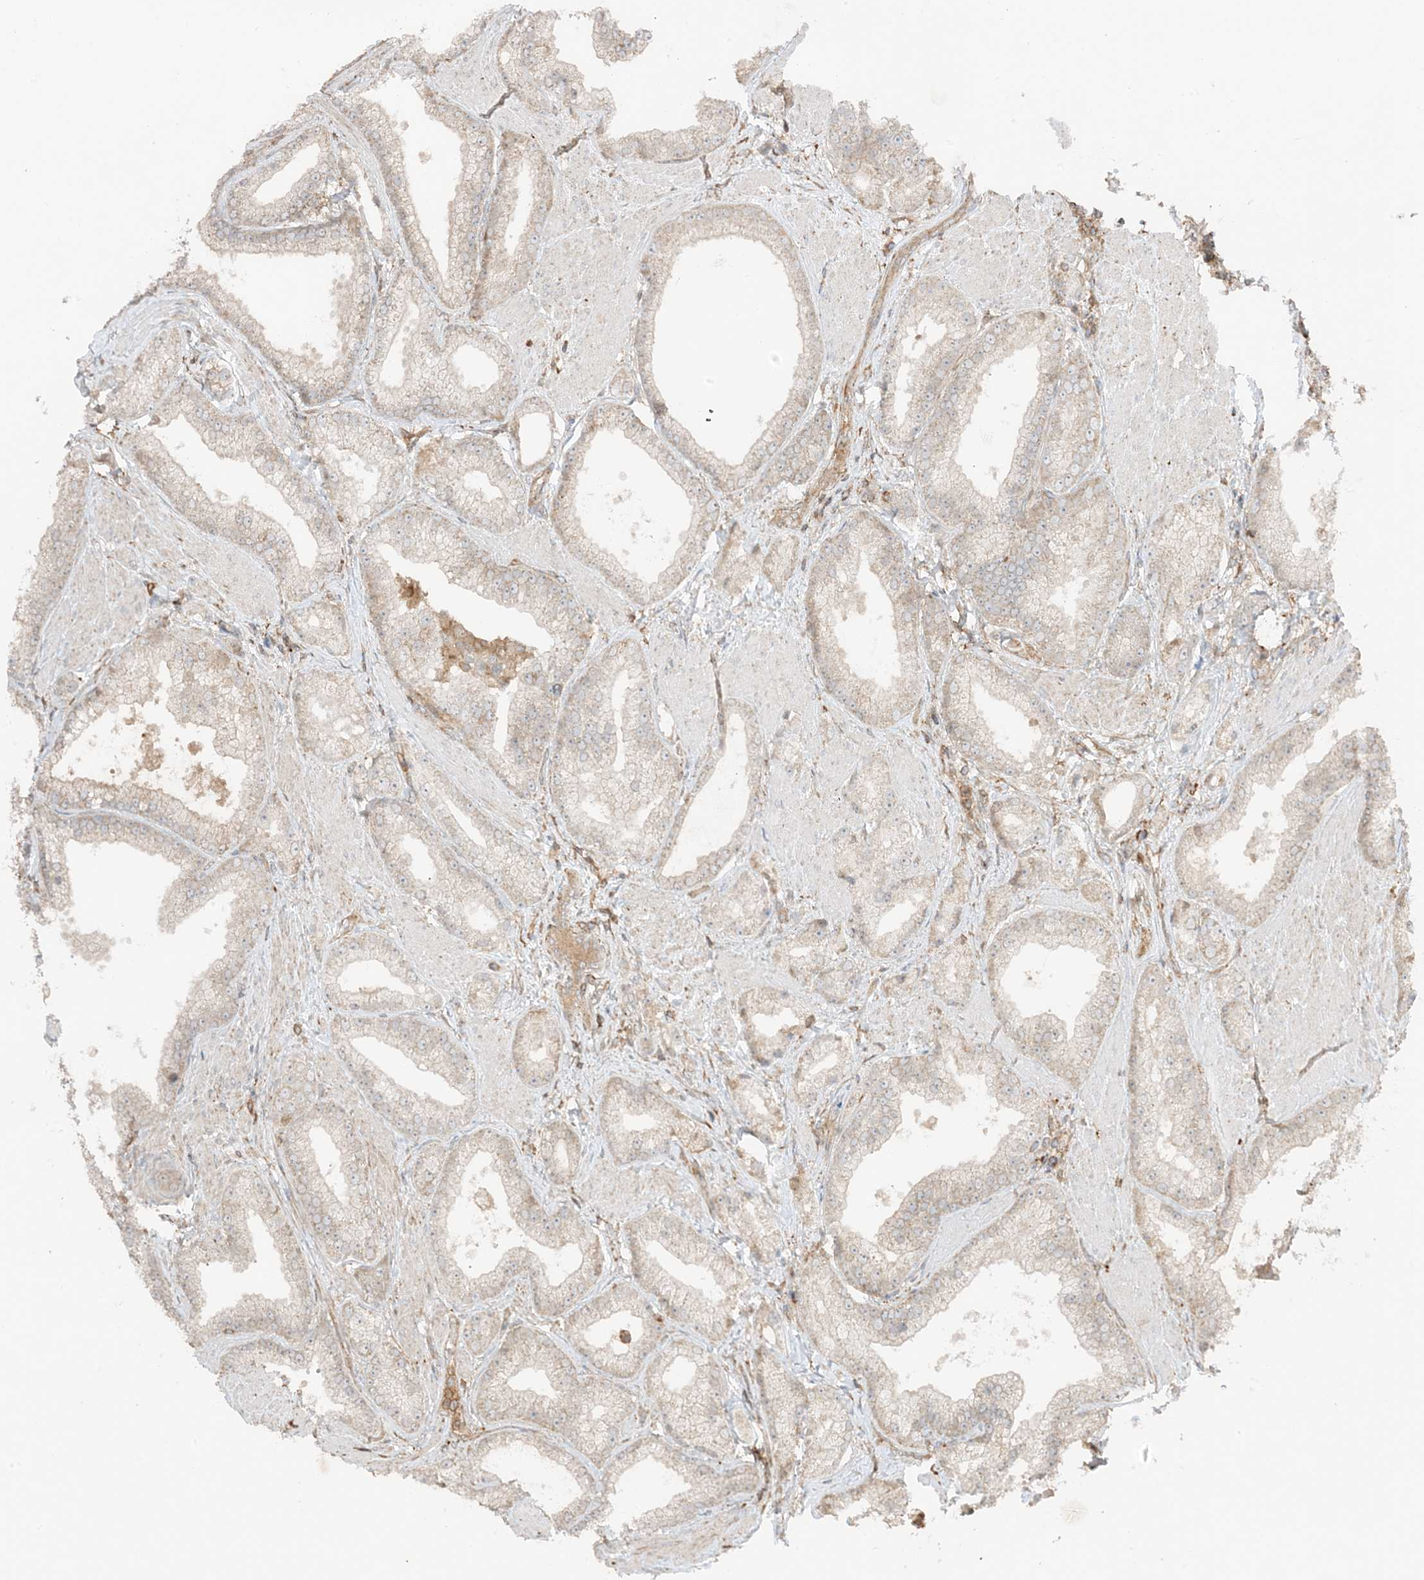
{"staining": {"intensity": "negative", "quantity": "none", "location": "none"}, "tissue": "prostate cancer", "cell_type": "Tumor cells", "image_type": "cancer", "snomed": [{"axis": "morphology", "description": "Adenocarcinoma, Low grade"}, {"axis": "topography", "description": "Prostate"}], "caption": "A micrograph of prostate cancer (low-grade adenocarcinoma) stained for a protein reveals no brown staining in tumor cells. Nuclei are stained in blue.", "gene": "SLC25A12", "patient": {"sex": "male", "age": 67}}